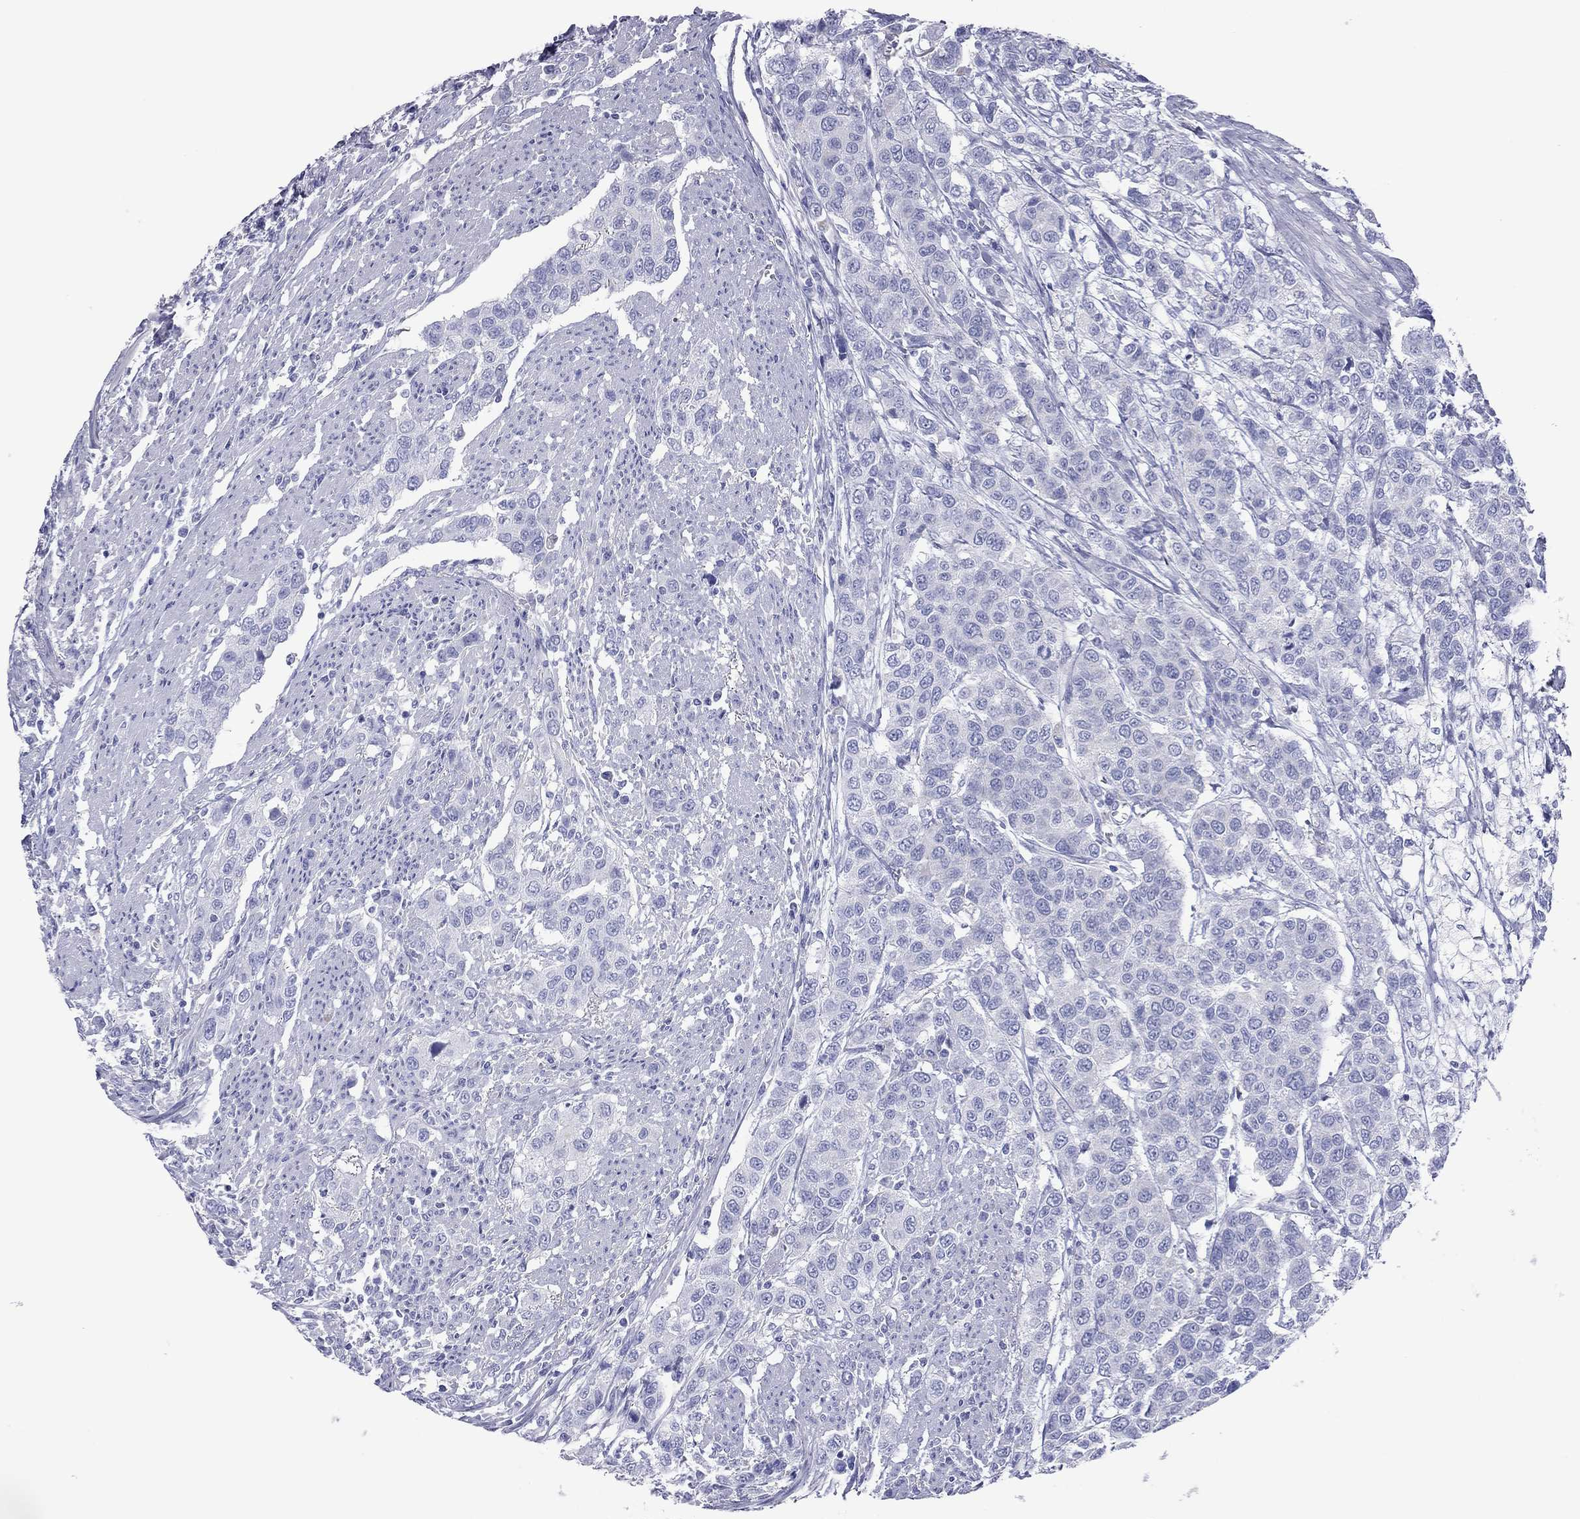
{"staining": {"intensity": "negative", "quantity": "none", "location": "none"}, "tissue": "urothelial cancer", "cell_type": "Tumor cells", "image_type": "cancer", "snomed": [{"axis": "morphology", "description": "Urothelial carcinoma, High grade"}, {"axis": "topography", "description": "Urinary bladder"}], "caption": "A high-resolution micrograph shows IHC staining of urothelial carcinoma (high-grade), which exhibits no significant staining in tumor cells.", "gene": "VSIG10", "patient": {"sex": "female", "age": 58}}